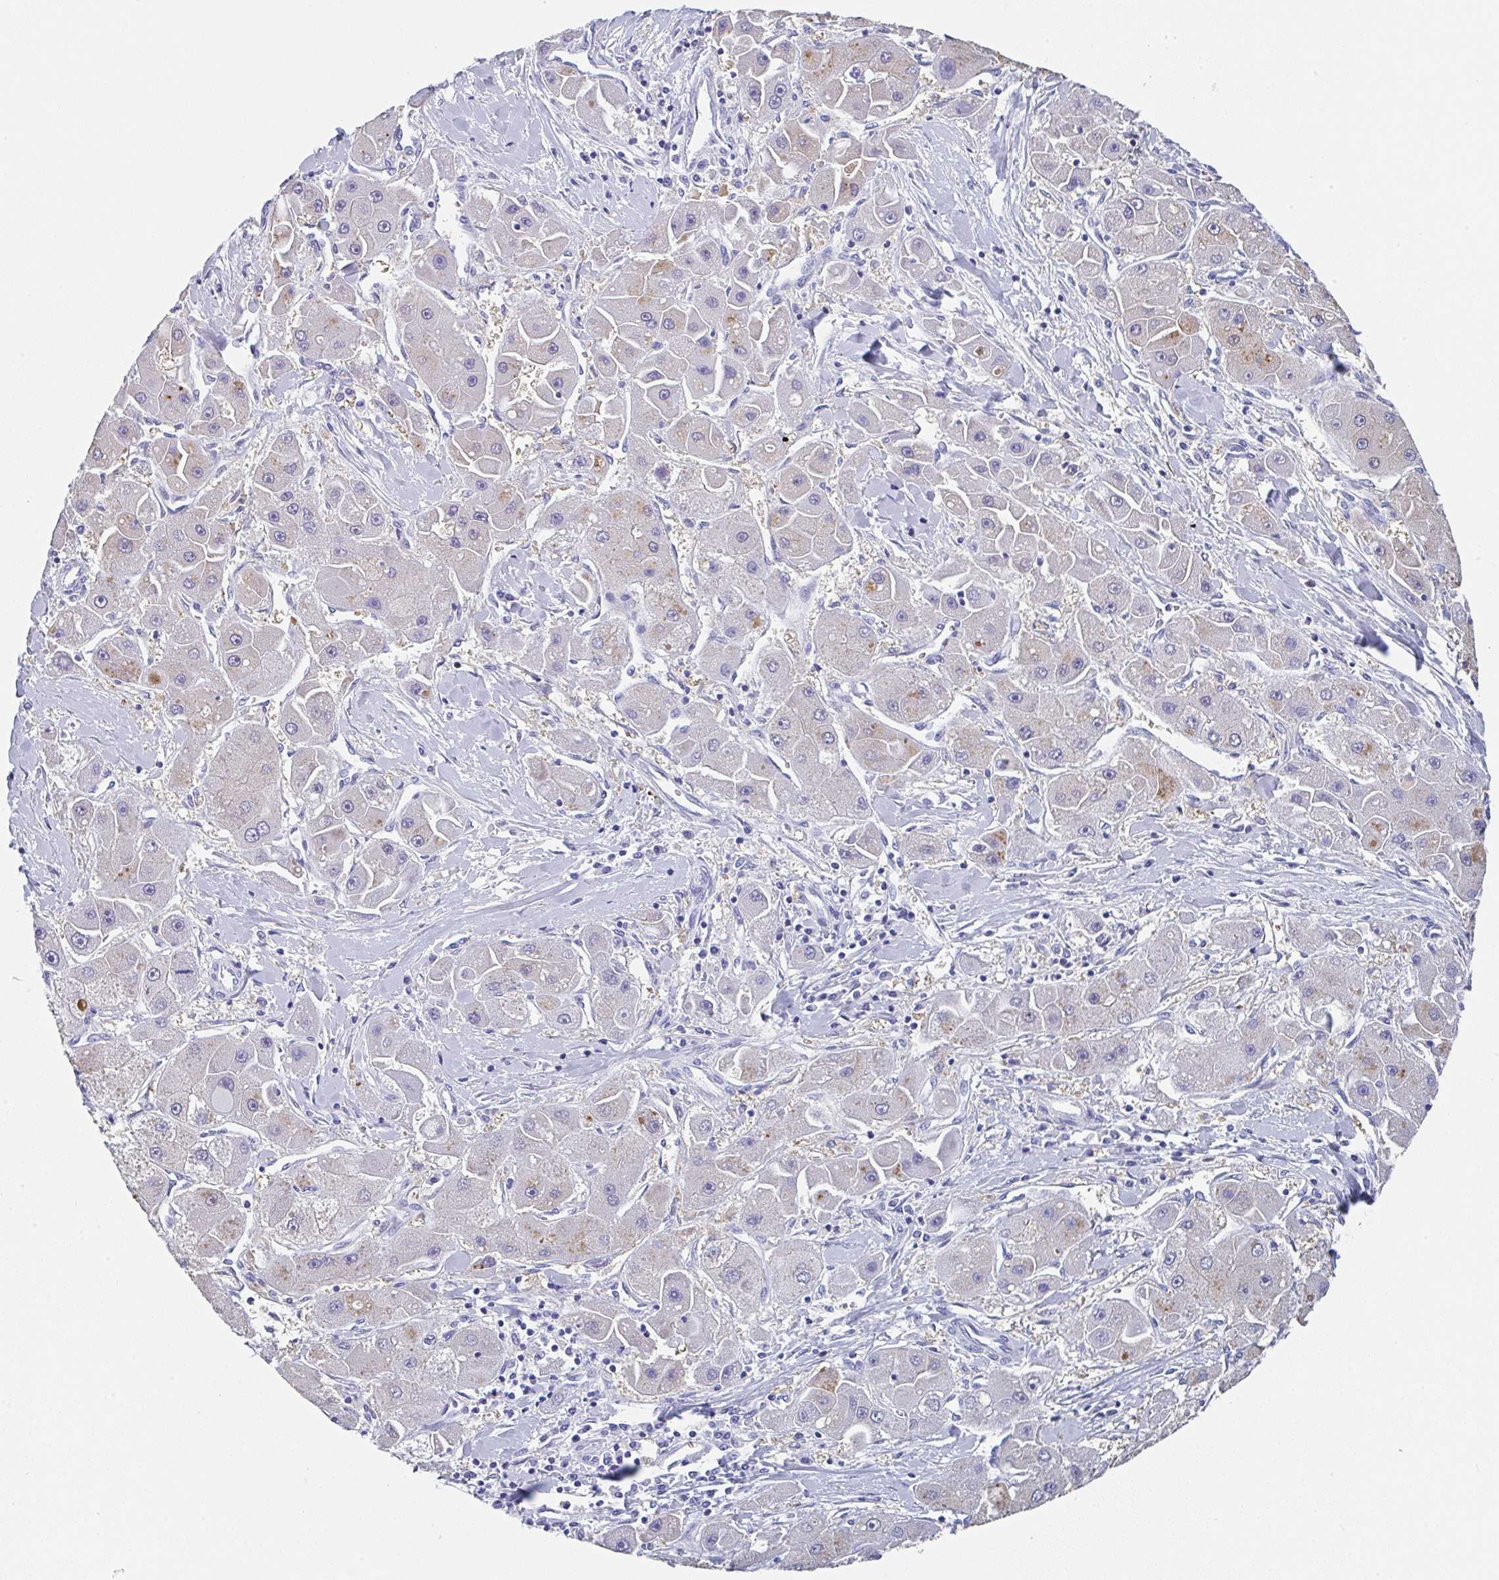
{"staining": {"intensity": "moderate", "quantity": "<25%", "location": "cytoplasmic/membranous"}, "tissue": "liver cancer", "cell_type": "Tumor cells", "image_type": "cancer", "snomed": [{"axis": "morphology", "description": "Carcinoma, Hepatocellular, NOS"}, {"axis": "topography", "description": "Liver"}], "caption": "The histopathology image shows immunohistochemical staining of hepatocellular carcinoma (liver). There is moderate cytoplasmic/membranous expression is seen in about <25% of tumor cells.", "gene": "TNFRSF8", "patient": {"sex": "male", "age": 24}}